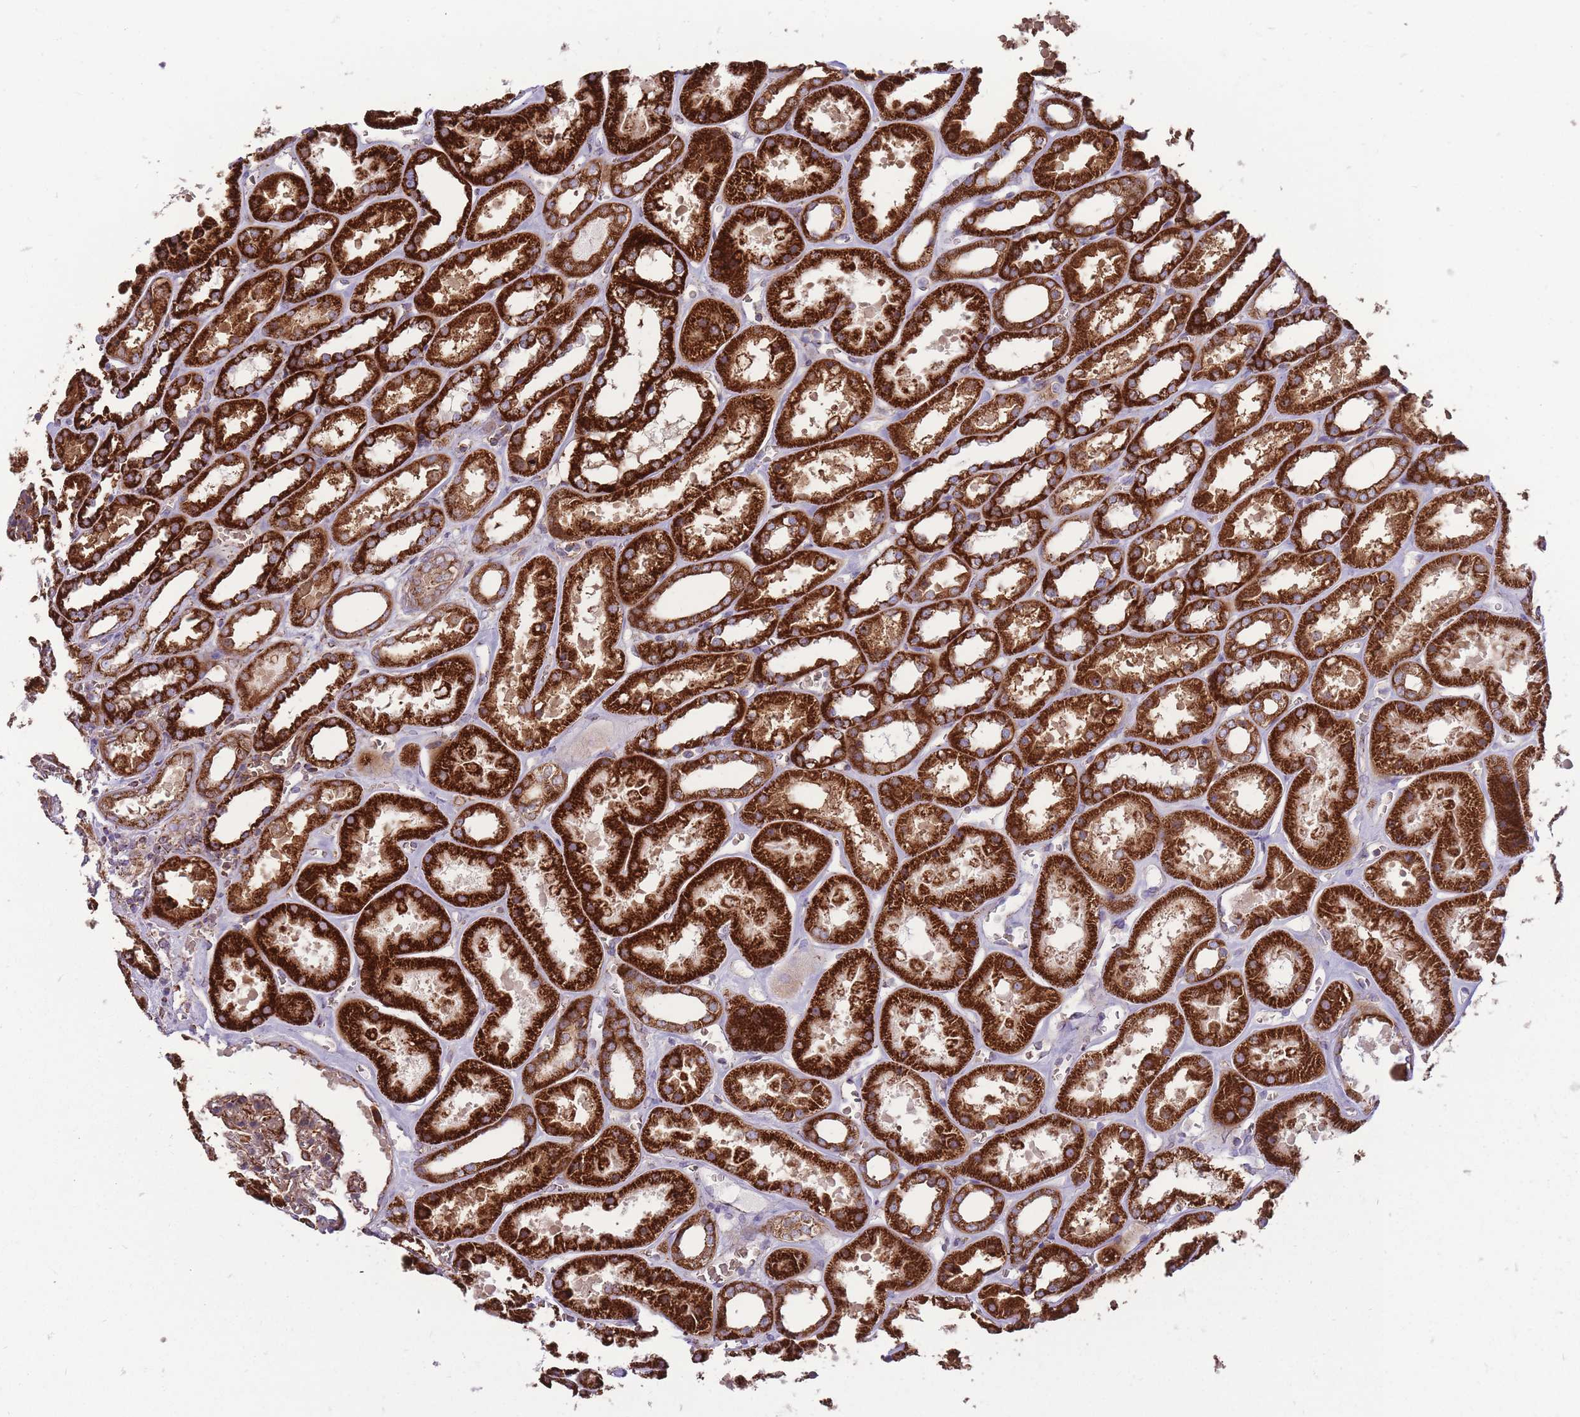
{"staining": {"intensity": "moderate", "quantity": ">75%", "location": "cytoplasmic/membranous"}, "tissue": "kidney", "cell_type": "Cells in glomeruli", "image_type": "normal", "snomed": [{"axis": "morphology", "description": "Normal tissue, NOS"}, {"axis": "topography", "description": "Kidney"}], "caption": "Human kidney stained for a protein (brown) exhibits moderate cytoplasmic/membranous positive positivity in about >75% of cells in glomeruli.", "gene": "ANKRD10", "patient": {"sex": "female", "age": 41}}